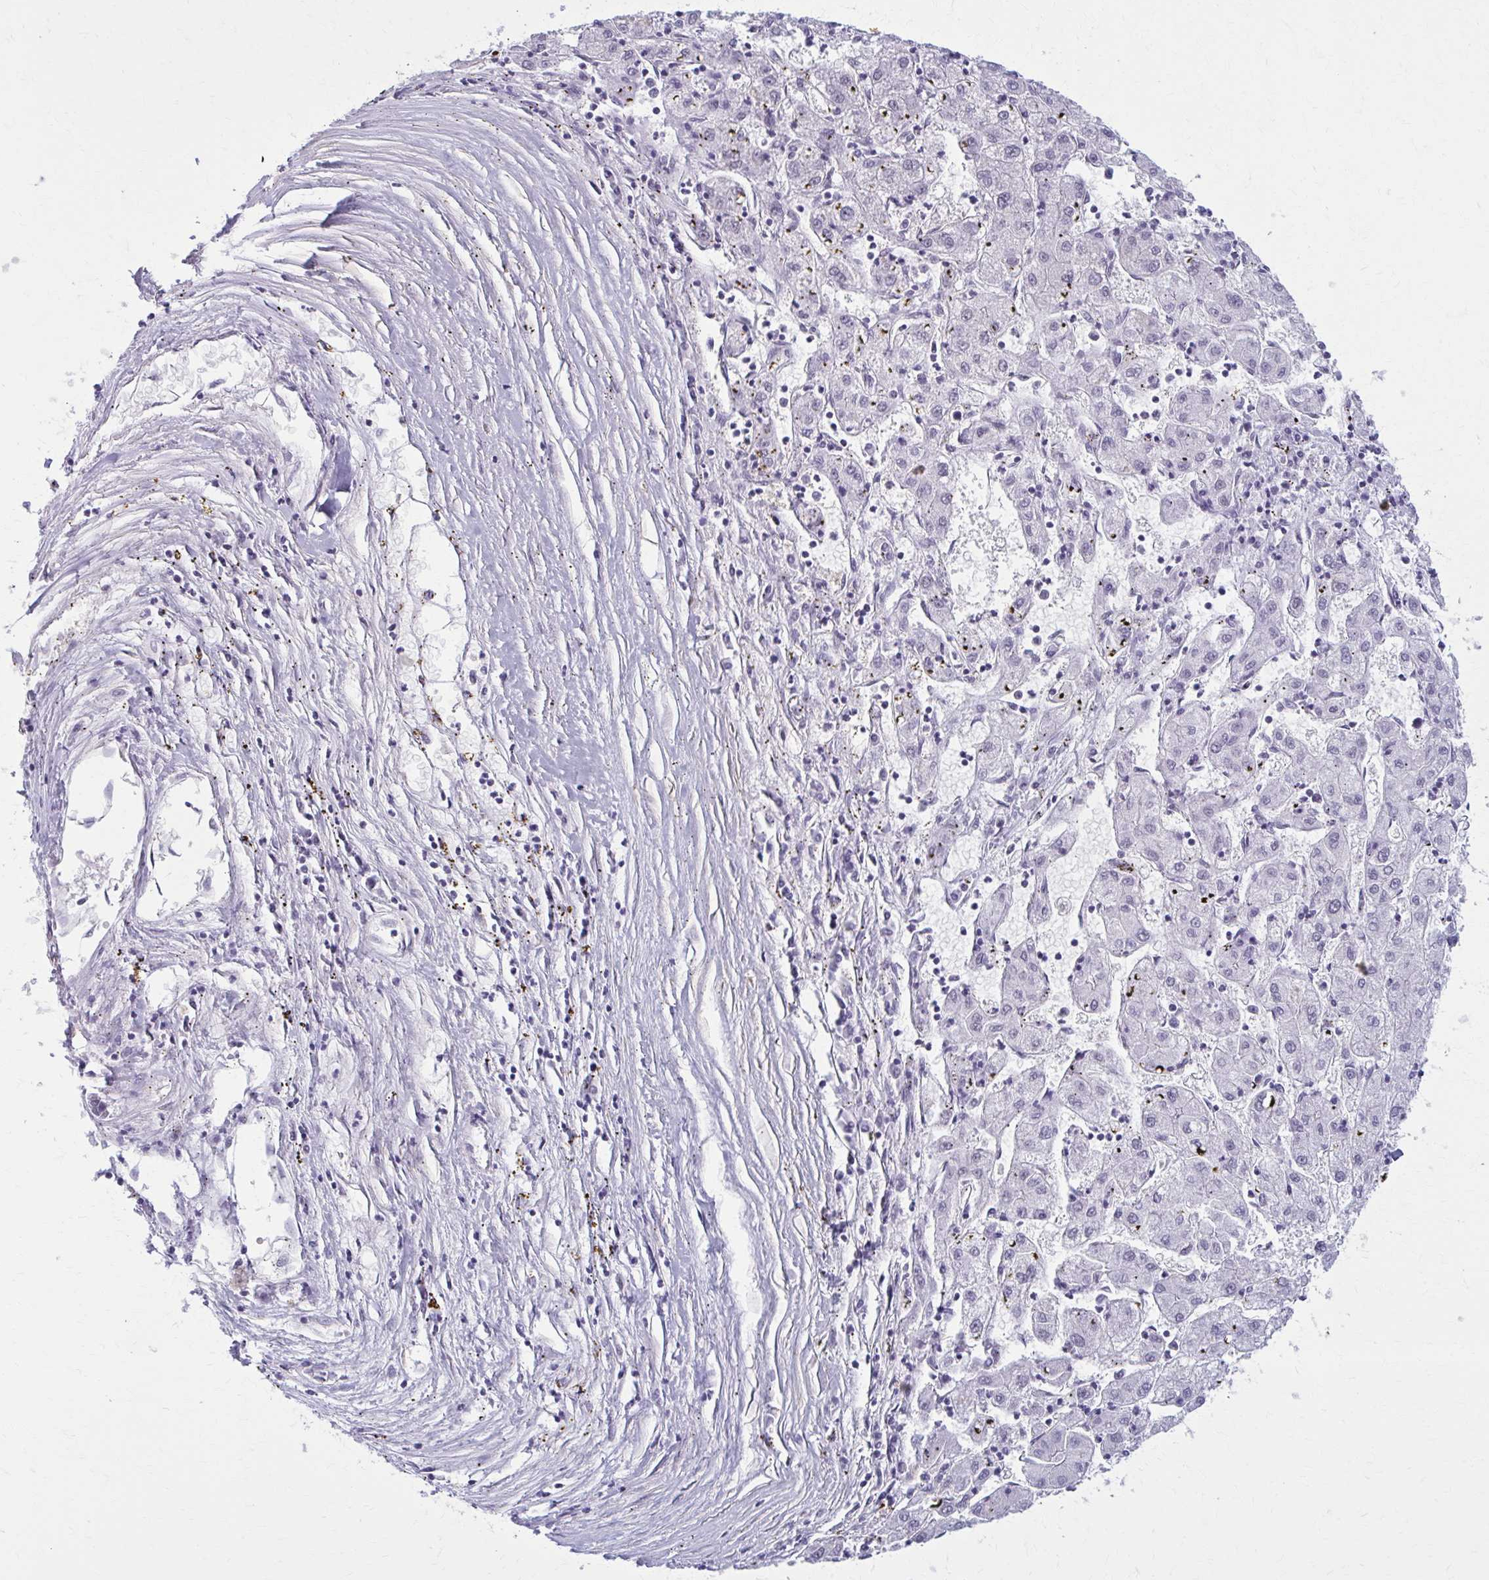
{"staining": {"intensity": "negative", "quantity": "none", "location": "none"}, "tissue": "liver cancer", "cell_type": "Tumor cells", "image_type": "cancer", "snomed": [{"axis": "morphology", "description": "Carcinoma, Hepatocellular, NOS"}, {"axis": "topography", "description": "Liver"}], "caption": "Liver hepatocellular carcinoma was stained to show a protein in brown. There is no significant positivity in tumor cells. The staining was performed using DAB (3,3'-diaminobenzidine) to visualize the protein expression in brown, while the nuclei were stained in blue with hematoxylin (Magnification: 20x).", "gene": "NUMBL", "patient": {"sex": "male", "age": 72}}